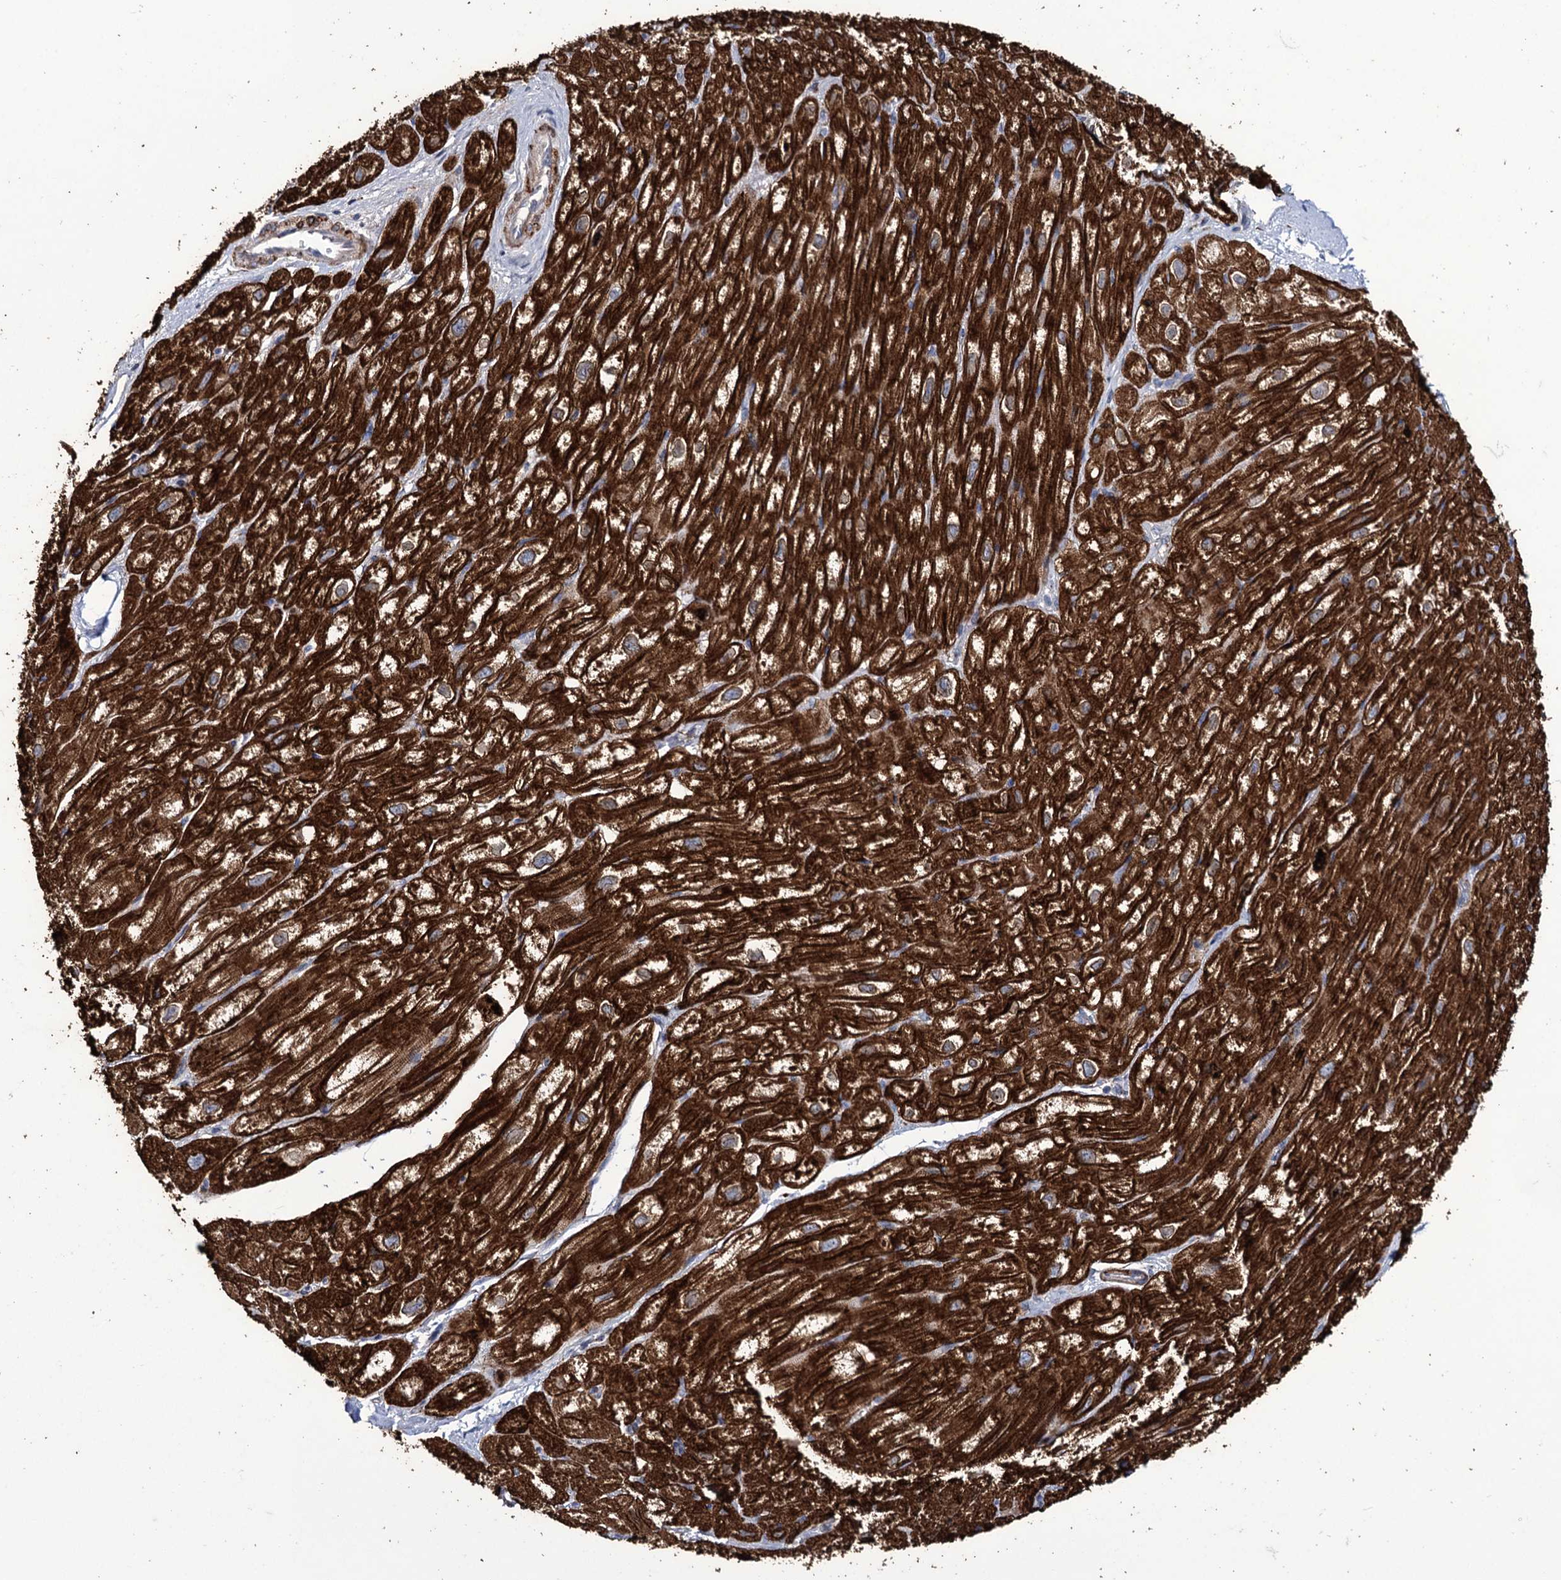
{"staining": {"intensity": "strong", "quantity": ">75%", "location": "cytoplasmic/membranous"}, "tissue": "heart muscle", "cell_type": "Cardiomyocytes", "image_type": "normal", "snomed": [{"axis": "morphology", "description": "Normal tissue, NOS"}, {"axis": "topography", "description": "Heart"}], "caption": "A brown stain highlights strong cytoplasmic/membranous staining of a protein in cardiomyocytes of unremarkable heart muscle. The staining was performed using DAB, with brown indicating positive protein expression. Nuclei are stained blue with hematoxylin.", "gene": "TUBGCP5", "patient": {"sex": "male", "age": 50}}